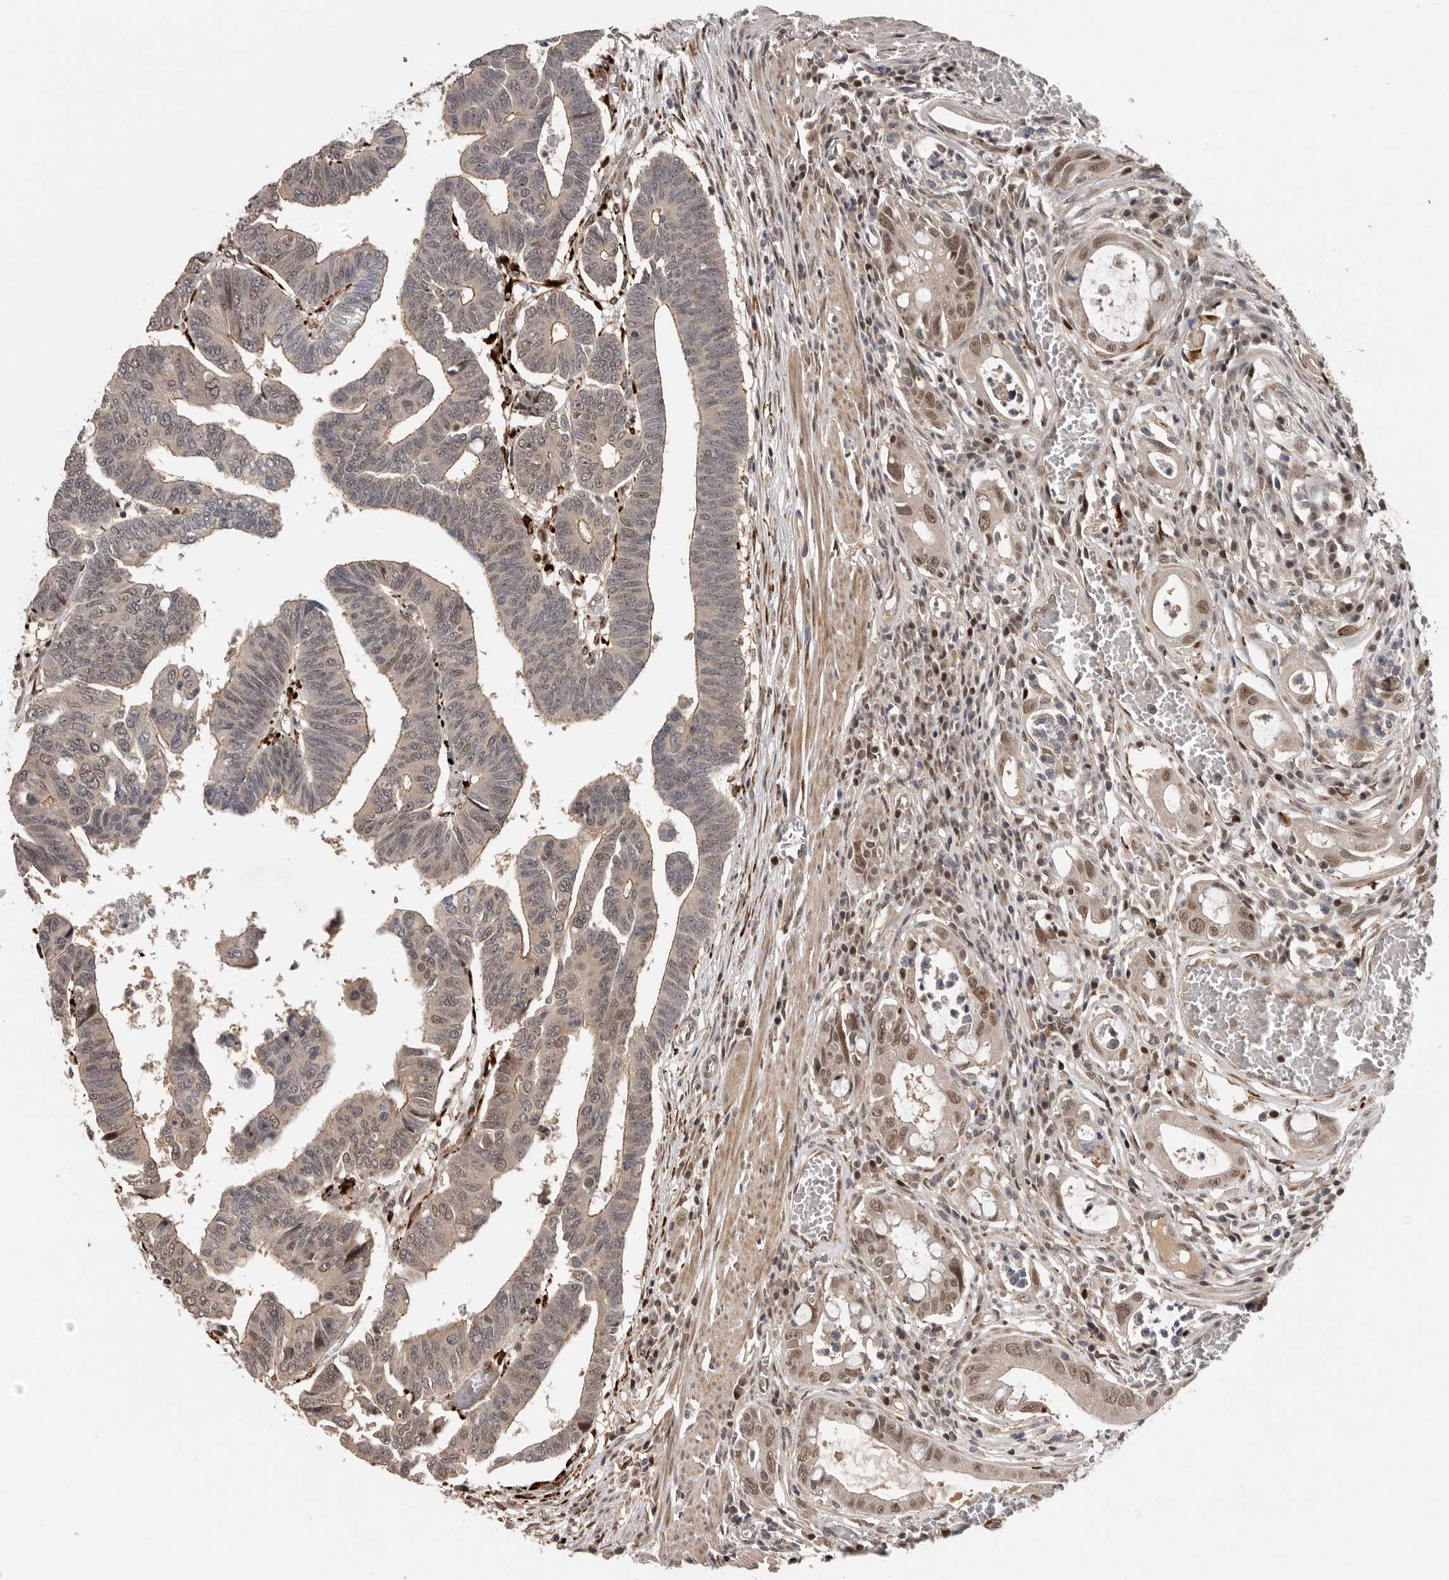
{"staining": {"intensity": "weak", "quantity": ">75%", "location": "nuclear"}, "tissue": "colorectal cancer", "cell_type": "Tumor cells", "image_type": "cancer", "snomed": [{"axis": "morphology", "description": "Adenocarcinoma, NOS"}, {"axis": "topography", "description": "Rectum"}], "caption": "A photomicrograph of human colorectal adenocarcinoma stained for a protein reveals weak nuclear brown staining in tumor cells.", "gene": "HENMT1", "patient": {"sex": "female", "age": 65}}